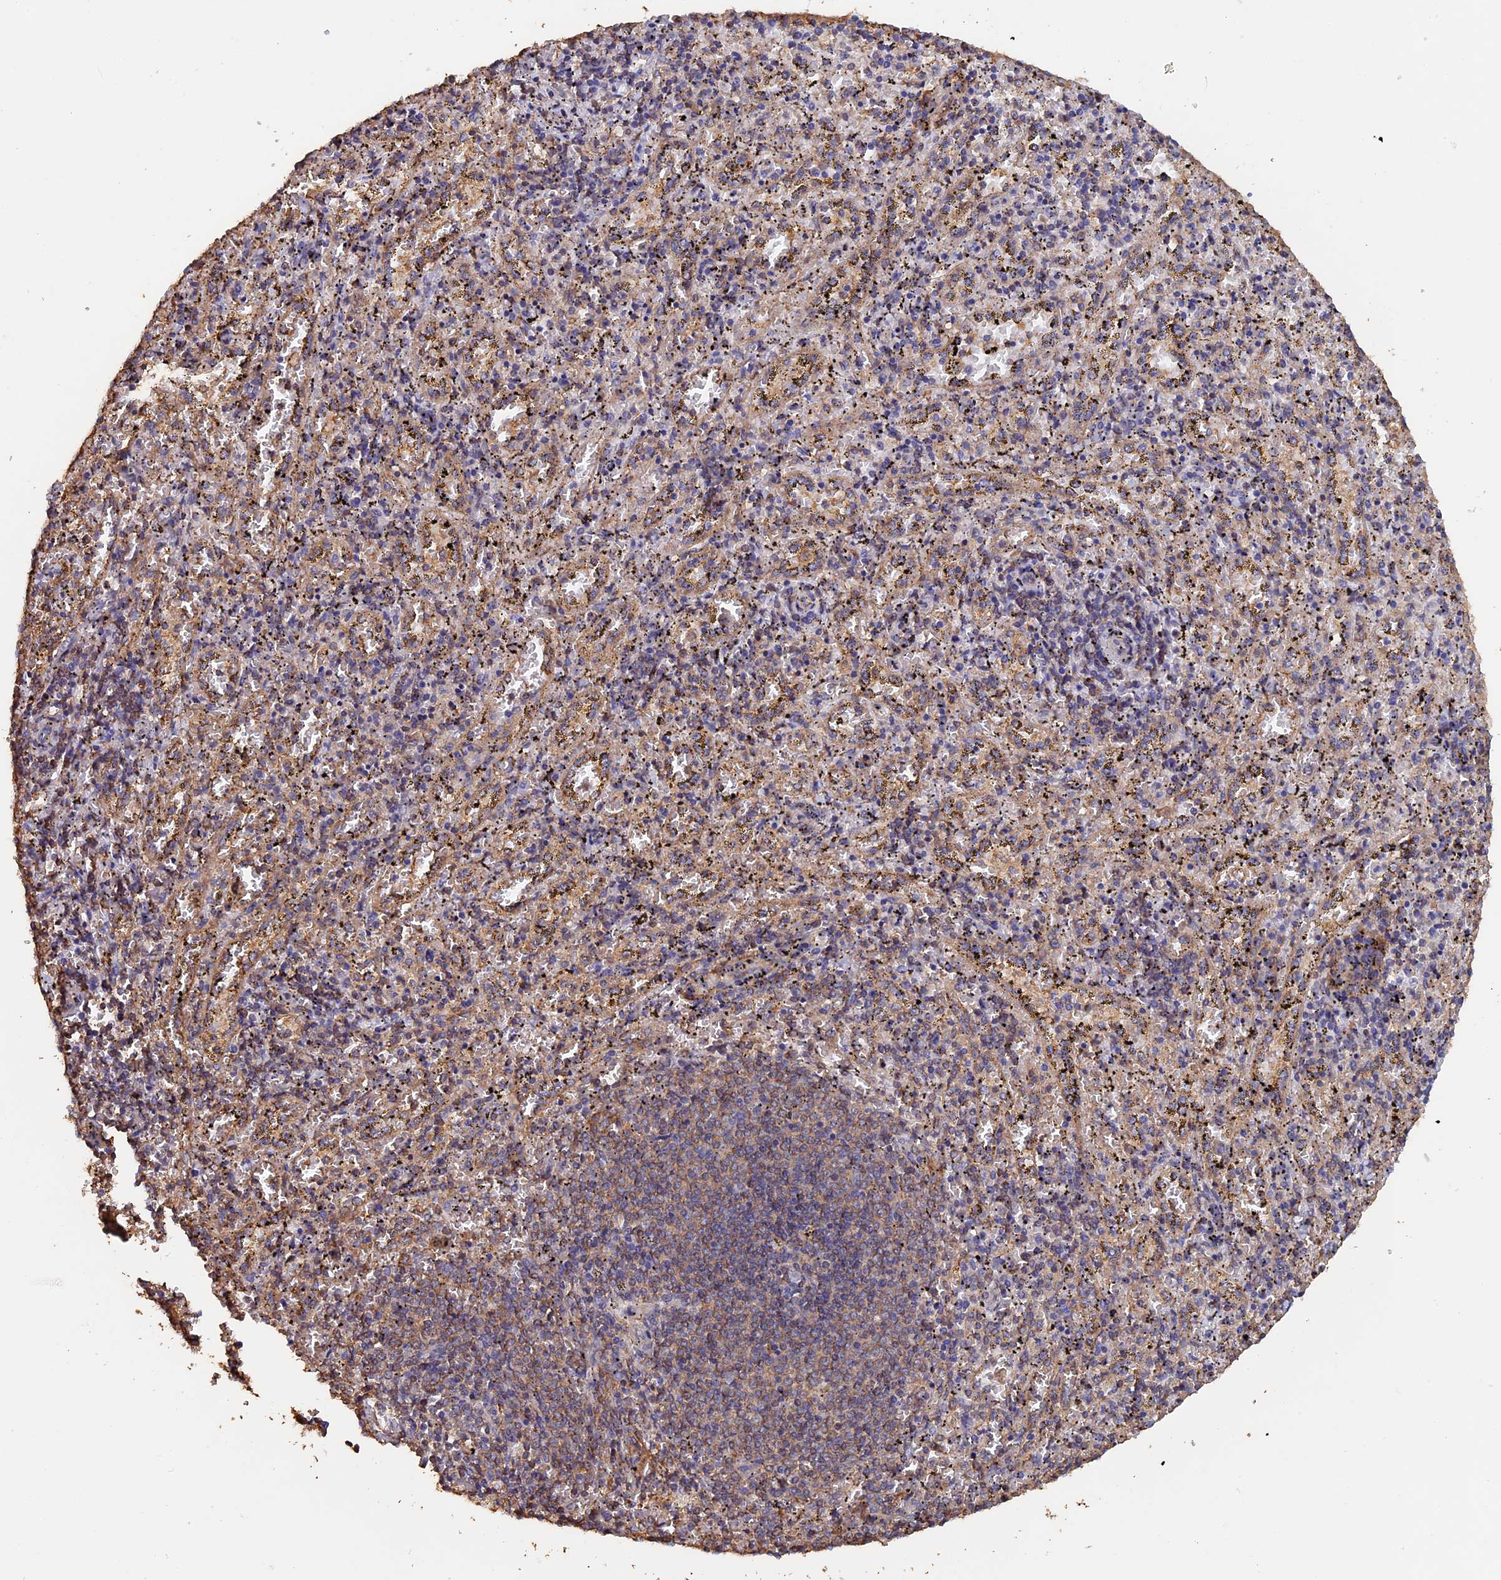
{"staining": {"intensity": "negative", "quantity": "none", "location": "none"}, "tissue": "spleen", "cell_type": "Cells in red pulp", "image_type": "normal", "snomed": [{"axis": "morphology", "description": "Normal tissue, NOS"}, {"axis": "topography", "description": "Spleen"}], "caption": "The IHC micrograph has no significant positivity in cells in red pulp of spleen.", "gene": "PIGQ", "patient": {"sex": "male", "age": 11}}